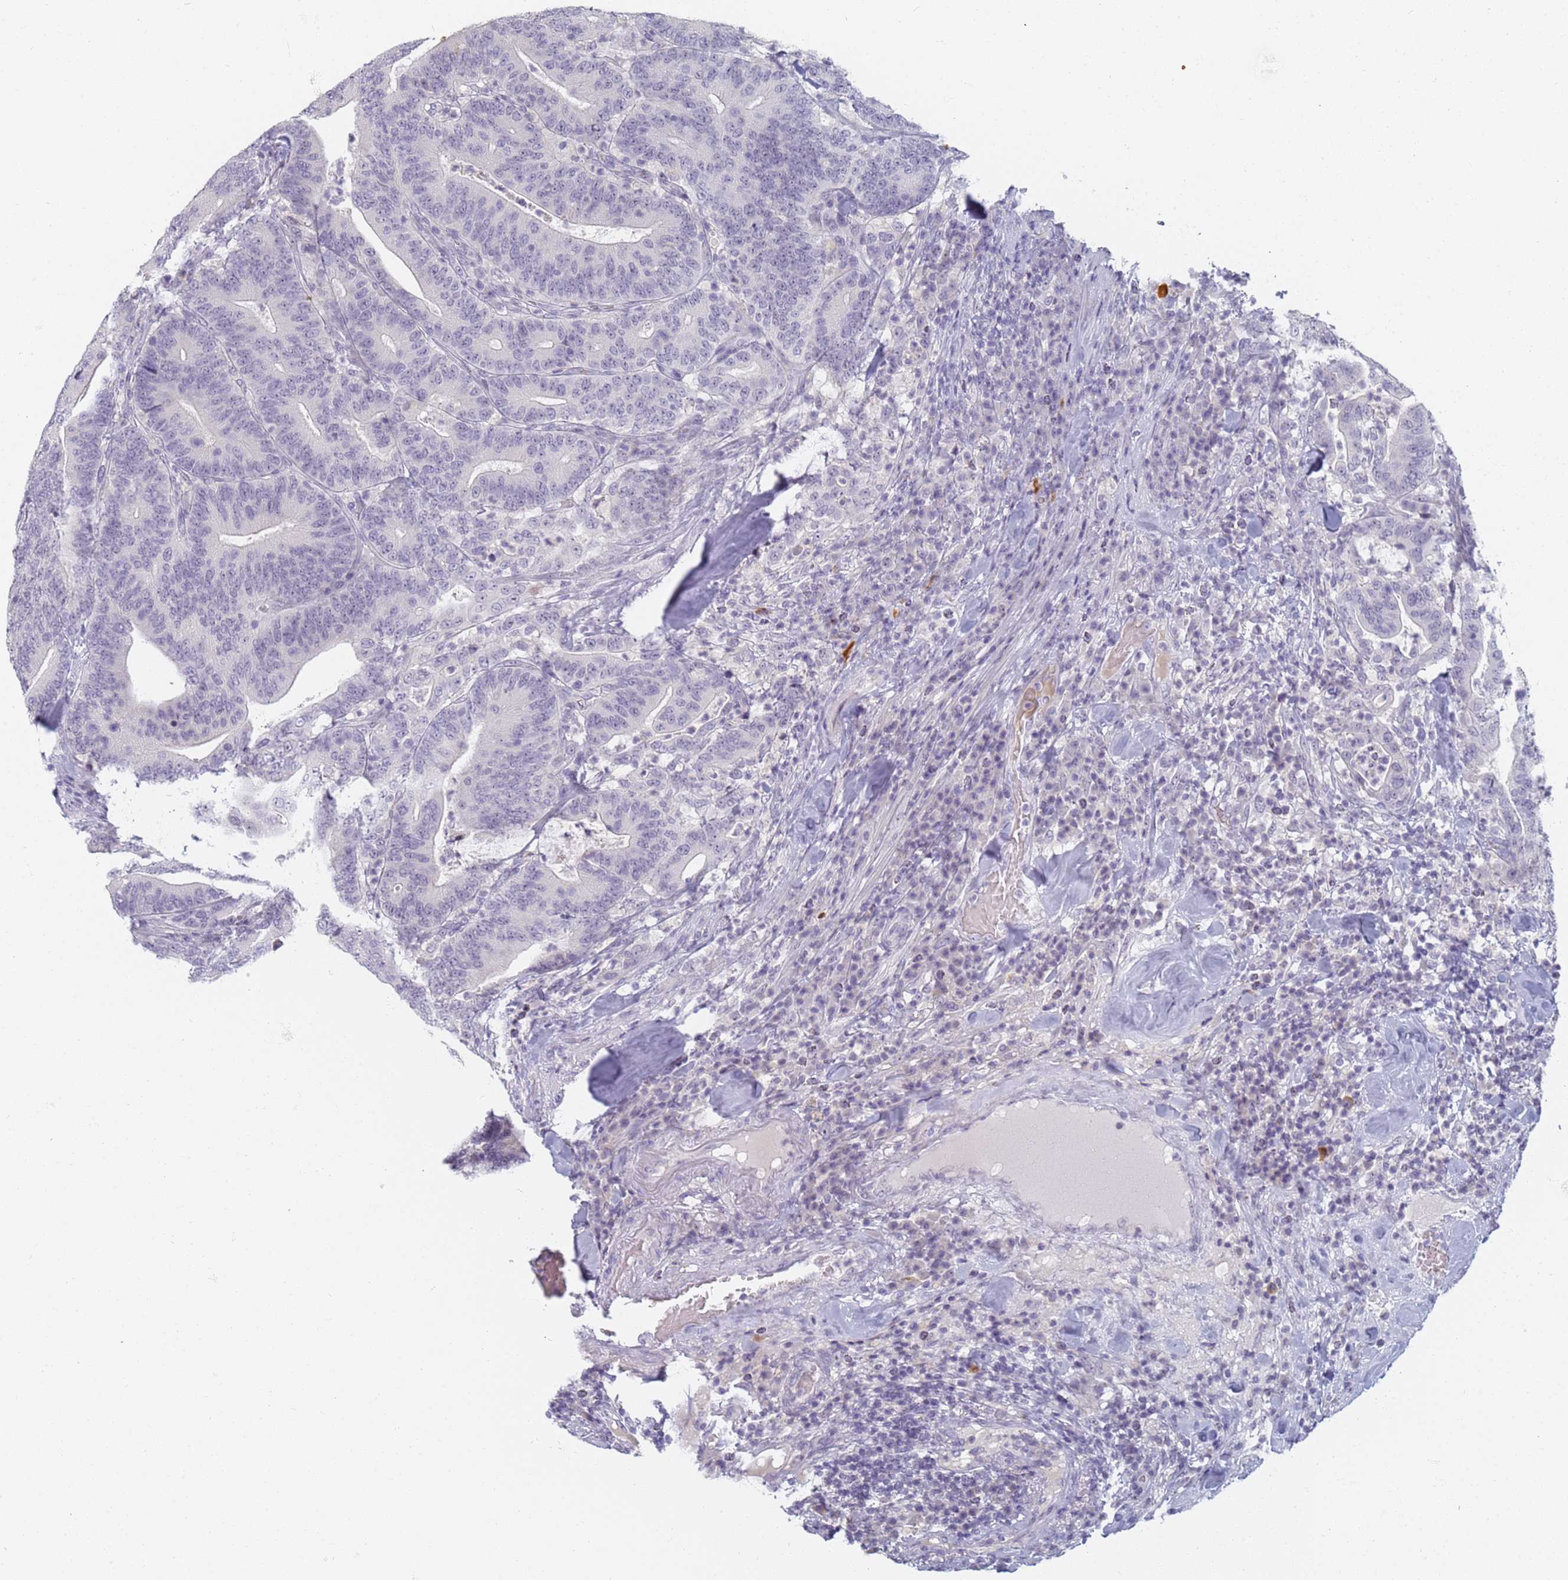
{"staining": {"intensity": "weak", "quantity": "<25%", "location": "nuclear"}, "tissue": "colorectal cancer", "cell_type": "Tumor cells", "image_type": "cancer", "snomed": [{"axis": "morphology", "description": "Adenocarcinoma, NOS"}, {"axis": "topography", "description": "Colon"}], "caption": "Micrograph shows no protein positivity in tumor cells of adenocarcinoma (colorectal) tissue.", "gene": "SLC38A9", "patient": {"sex": "female", "age": 66}}